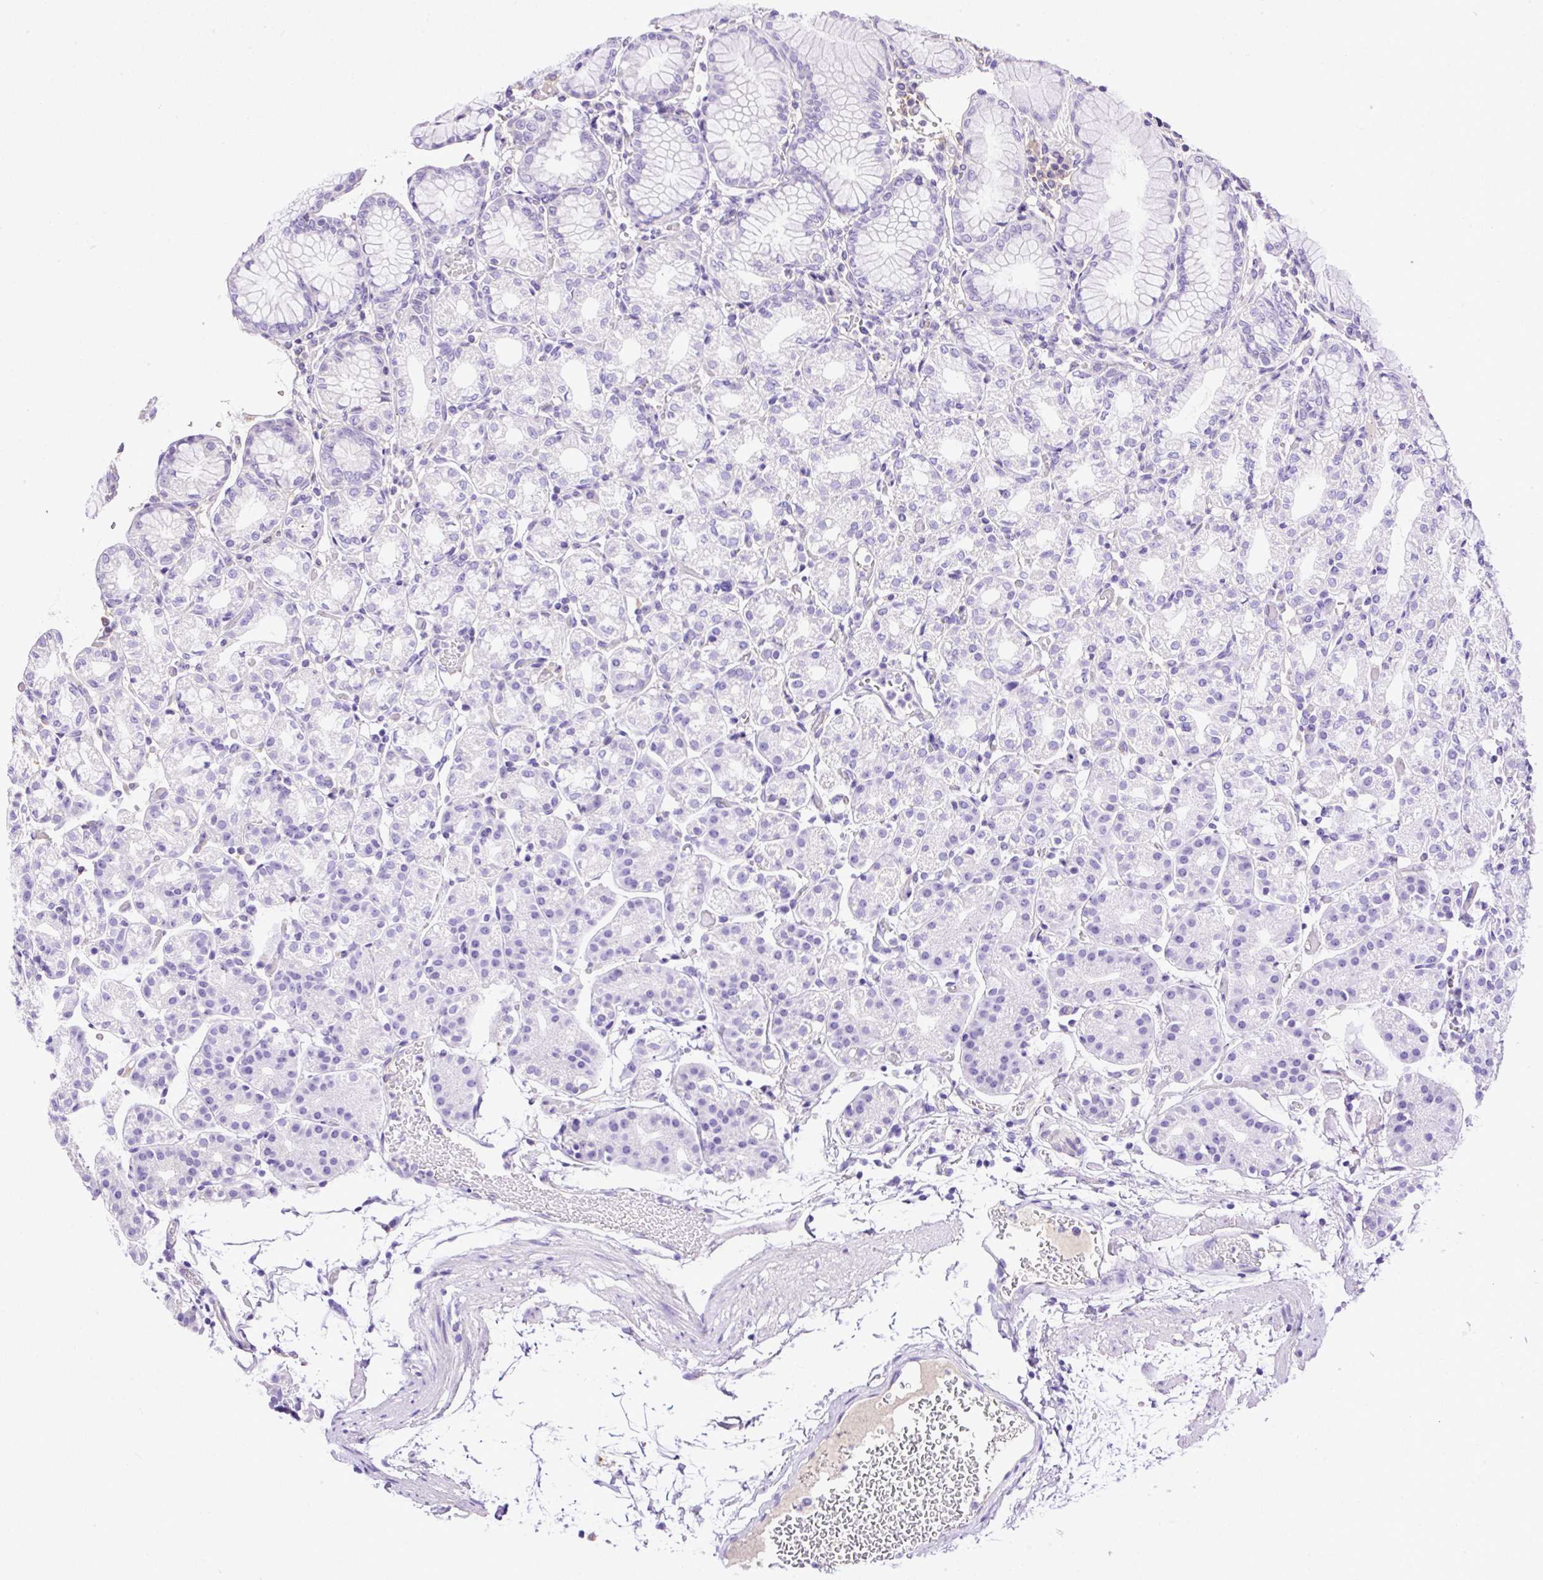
{"staining": {"intensity": "negative", "quantity": "none", "location": "none"}, "tissue": "stomach", "cell_type": "Glandular cells", "image_type": "normal", "snomed": [{"axis": "morphology", "description": "Normal tissue, NOS"}, {"axis": "topography", "description": "Stomach"}], "caption": "Stomach stained for a protein using IHC exhibits no positivity glandular cells.", "gene": "CLEC3B", "patient": {"sex": "female", "age": 57}}